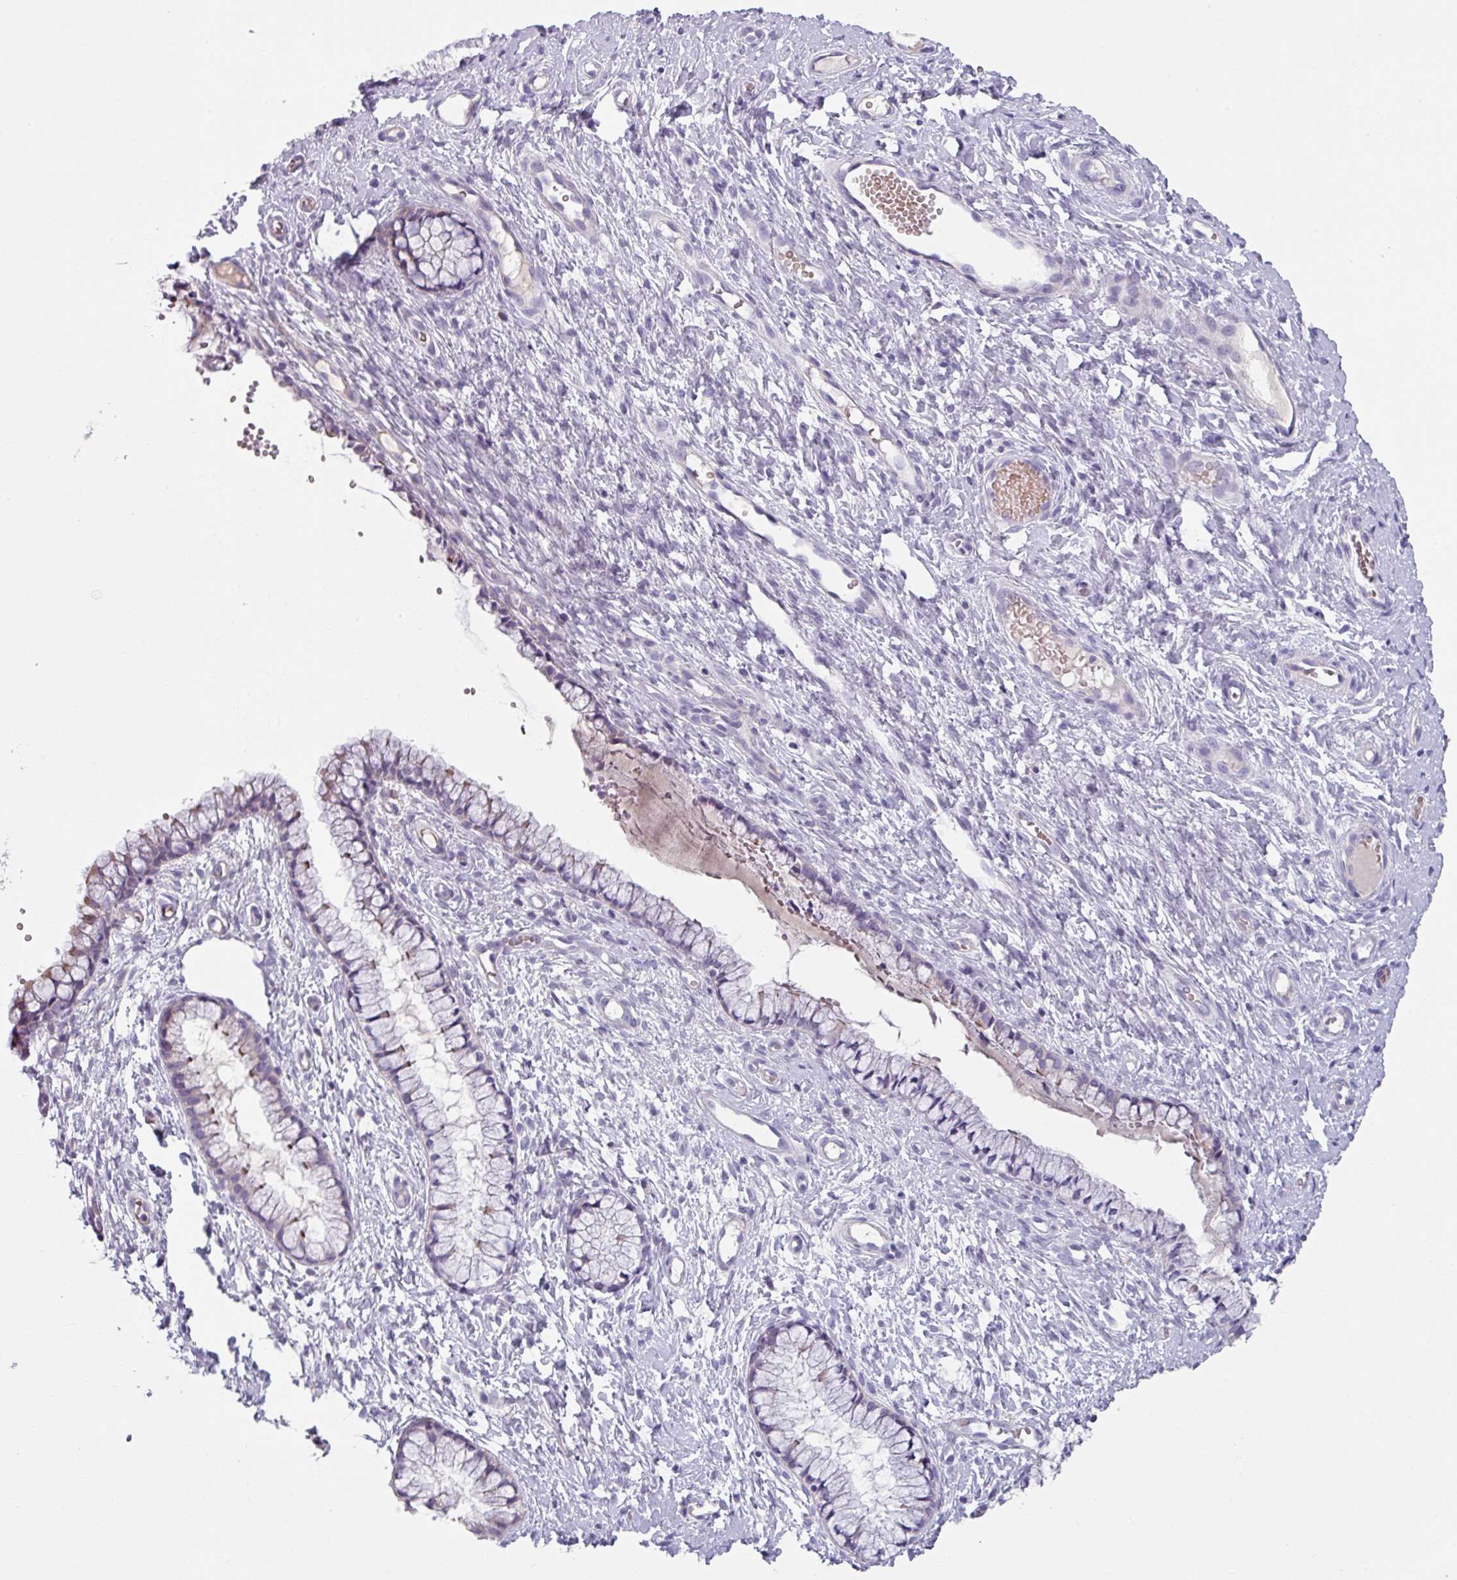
{"staining": {"intensity": "negative", "quantity": "none", "location": "none"}, "tissue": "cervix", "cell_type": "Glandular cells", "image_type": "normal", "snomed": [{"axis": "morphology", "description": "Normal tissue, NOS"}, {"axis": "topography", "description": "Cervix"}], "caption": "Cervix was stained to show a protein in brown. There is no significant expression in glandular cells. (Stains: DAB immunohistochemistry with hematoxylin counter stain, Microscopy: brightfield microscopy at high magnification).", "gene": "TMEM132A", "patient": {"sex": "female", "age": 36}}